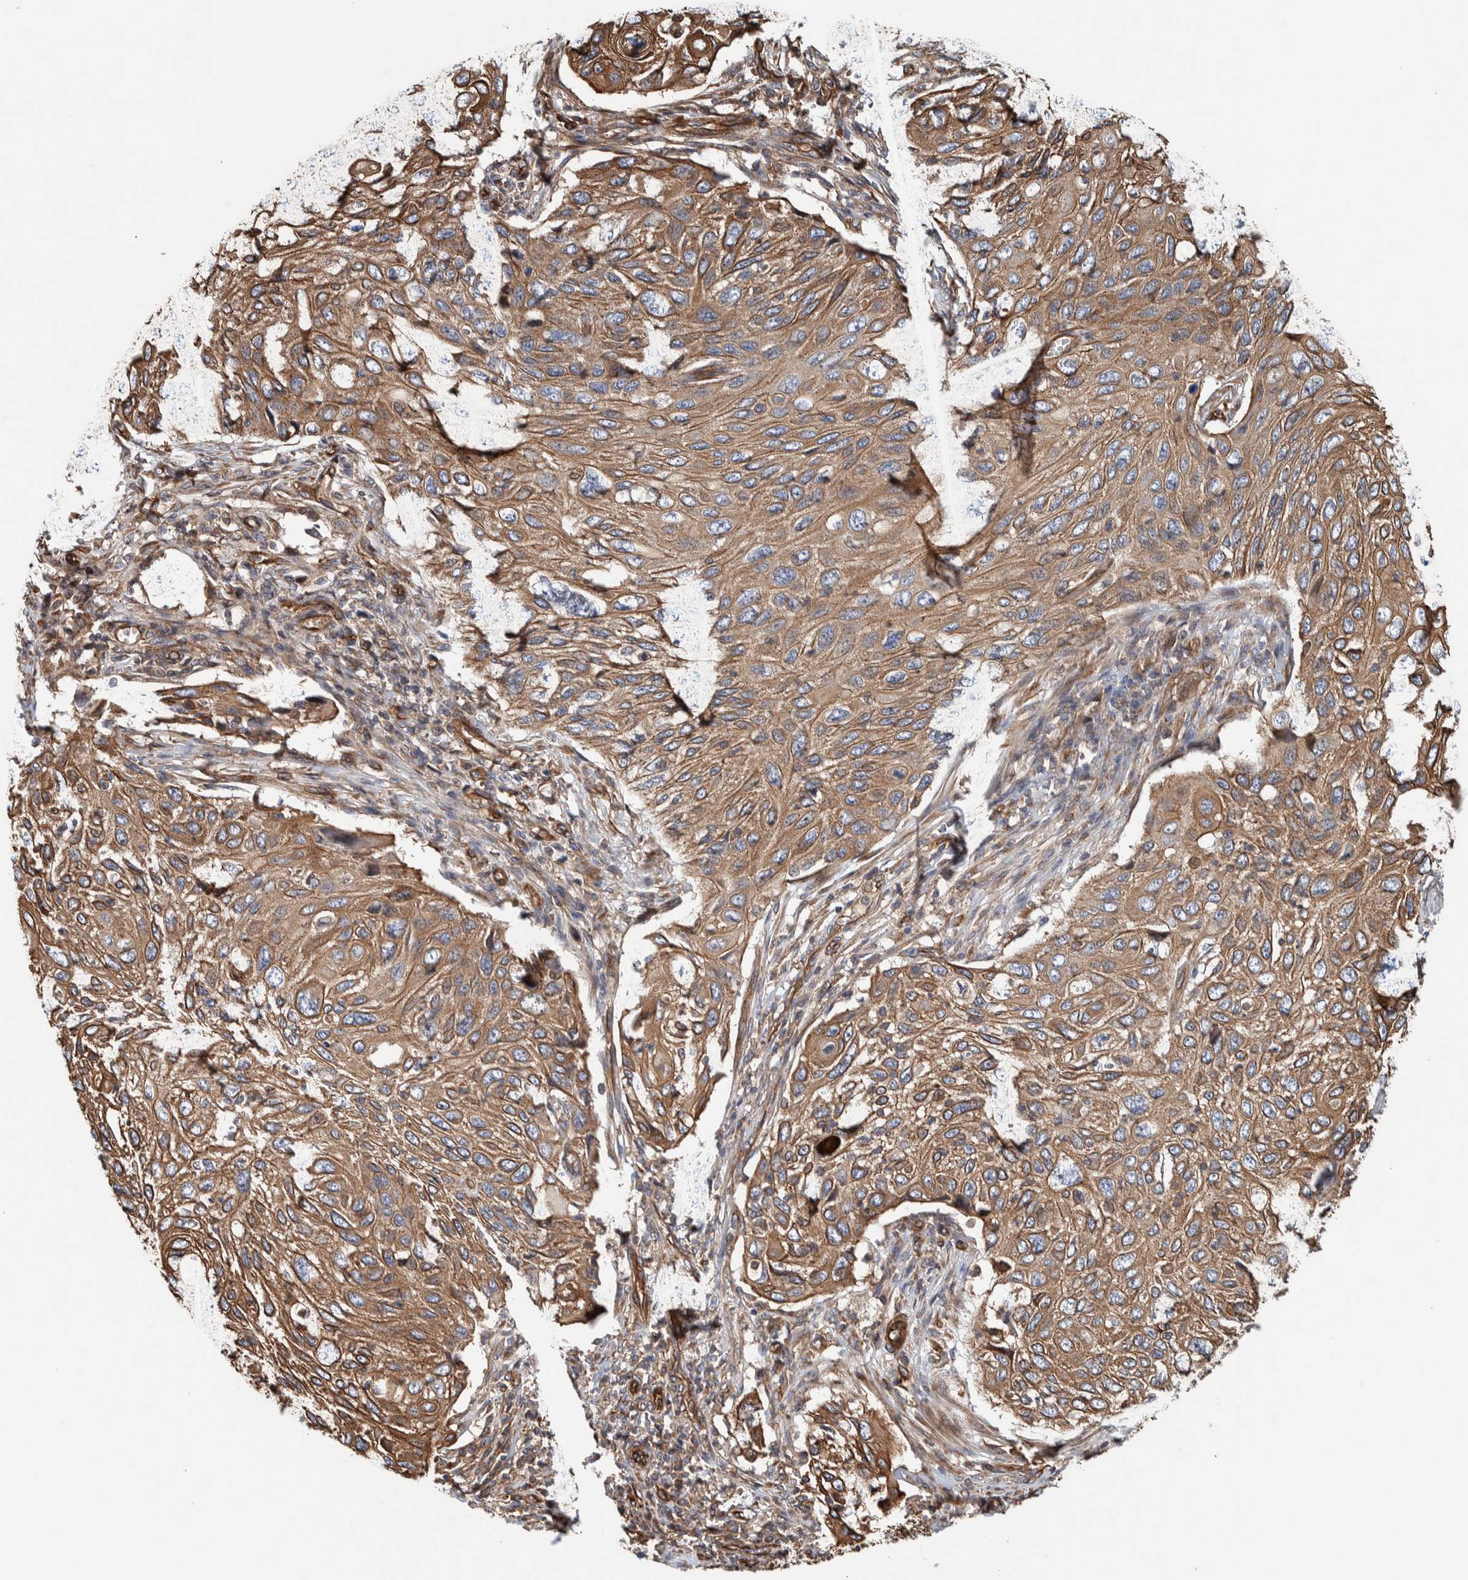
{"staining": {"intensity": "moderate", "quantity": ">75%", "location": "cytoplasmic/membranous"}, "tissue": "cervical cancer", "cell_type": "Tumor cells", "image_type": "cancer", "snomed": [{"axis": "morphology", "description": "Squamous cell carcinoma, NOS"}, {"axis": "topography", "description": "Cervix"}], "caption": "A photomicrograph of cervical squamous cell carcinoma stained for a protein demonstrates moderate cytoplasmic/membranous brown staining in tumor cells.", "gene": "PKD1L1", "patient": {"sex": "female", "age": 70}}